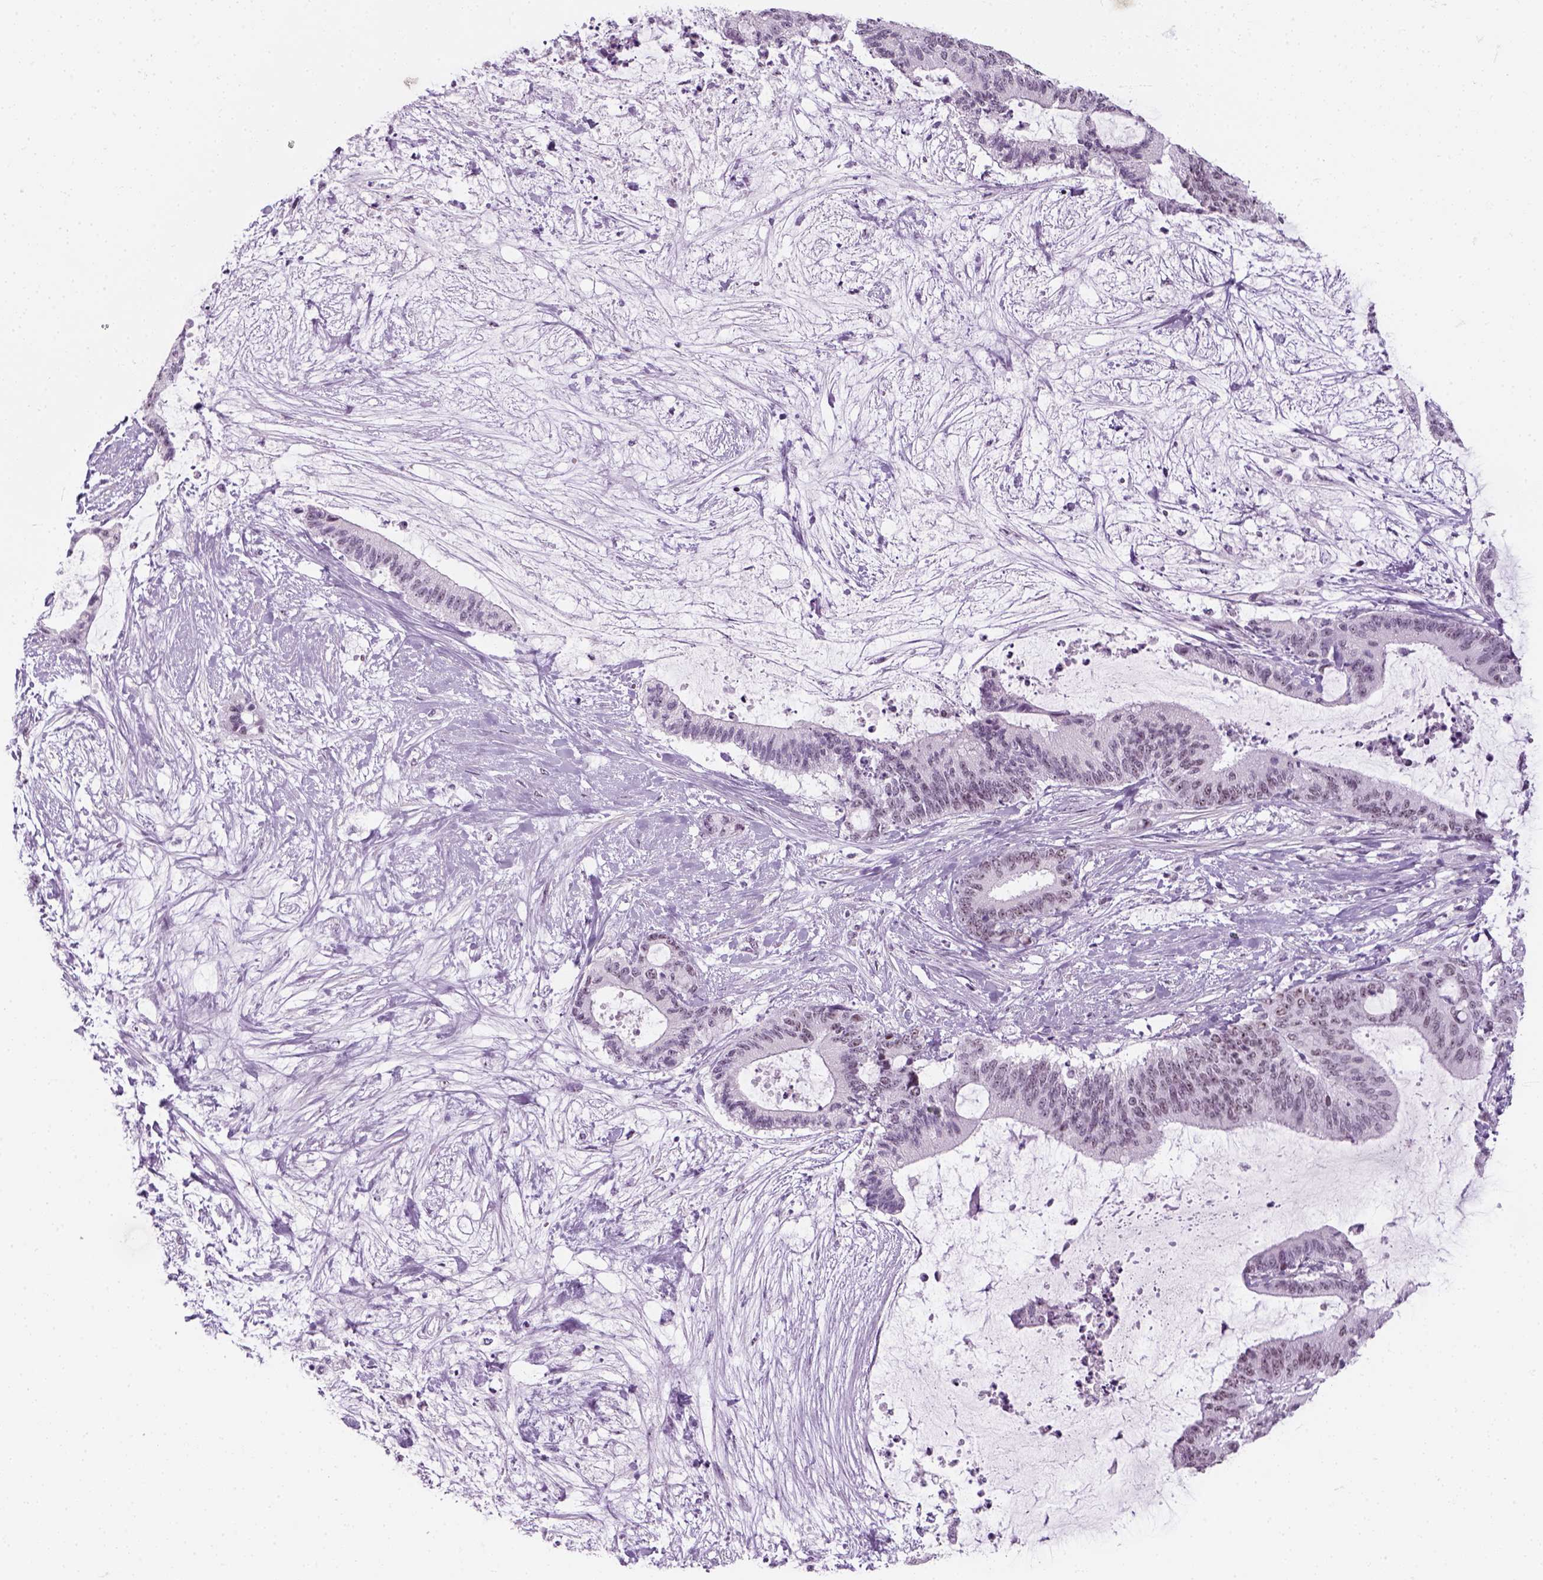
{"staining": {"intensity": "weak", "quantity": "25%-75%", "location": "nuclear"}, "tissue": "liver cancer", "cell_type": "Tumor cells", "image_type": "cancer", "snomed": [{"axis": "morphology", "description": "Cholangiocarcinoma"}, {"axis": "topography", "description": "Liver"}], "caption": "Weak nuclear positivity is seen in about 25%-75% of tumor cells in cholangiocarcinoma (liver).", "gene": "ZNF865", "patient": {"sex": "female", "age": 73}}